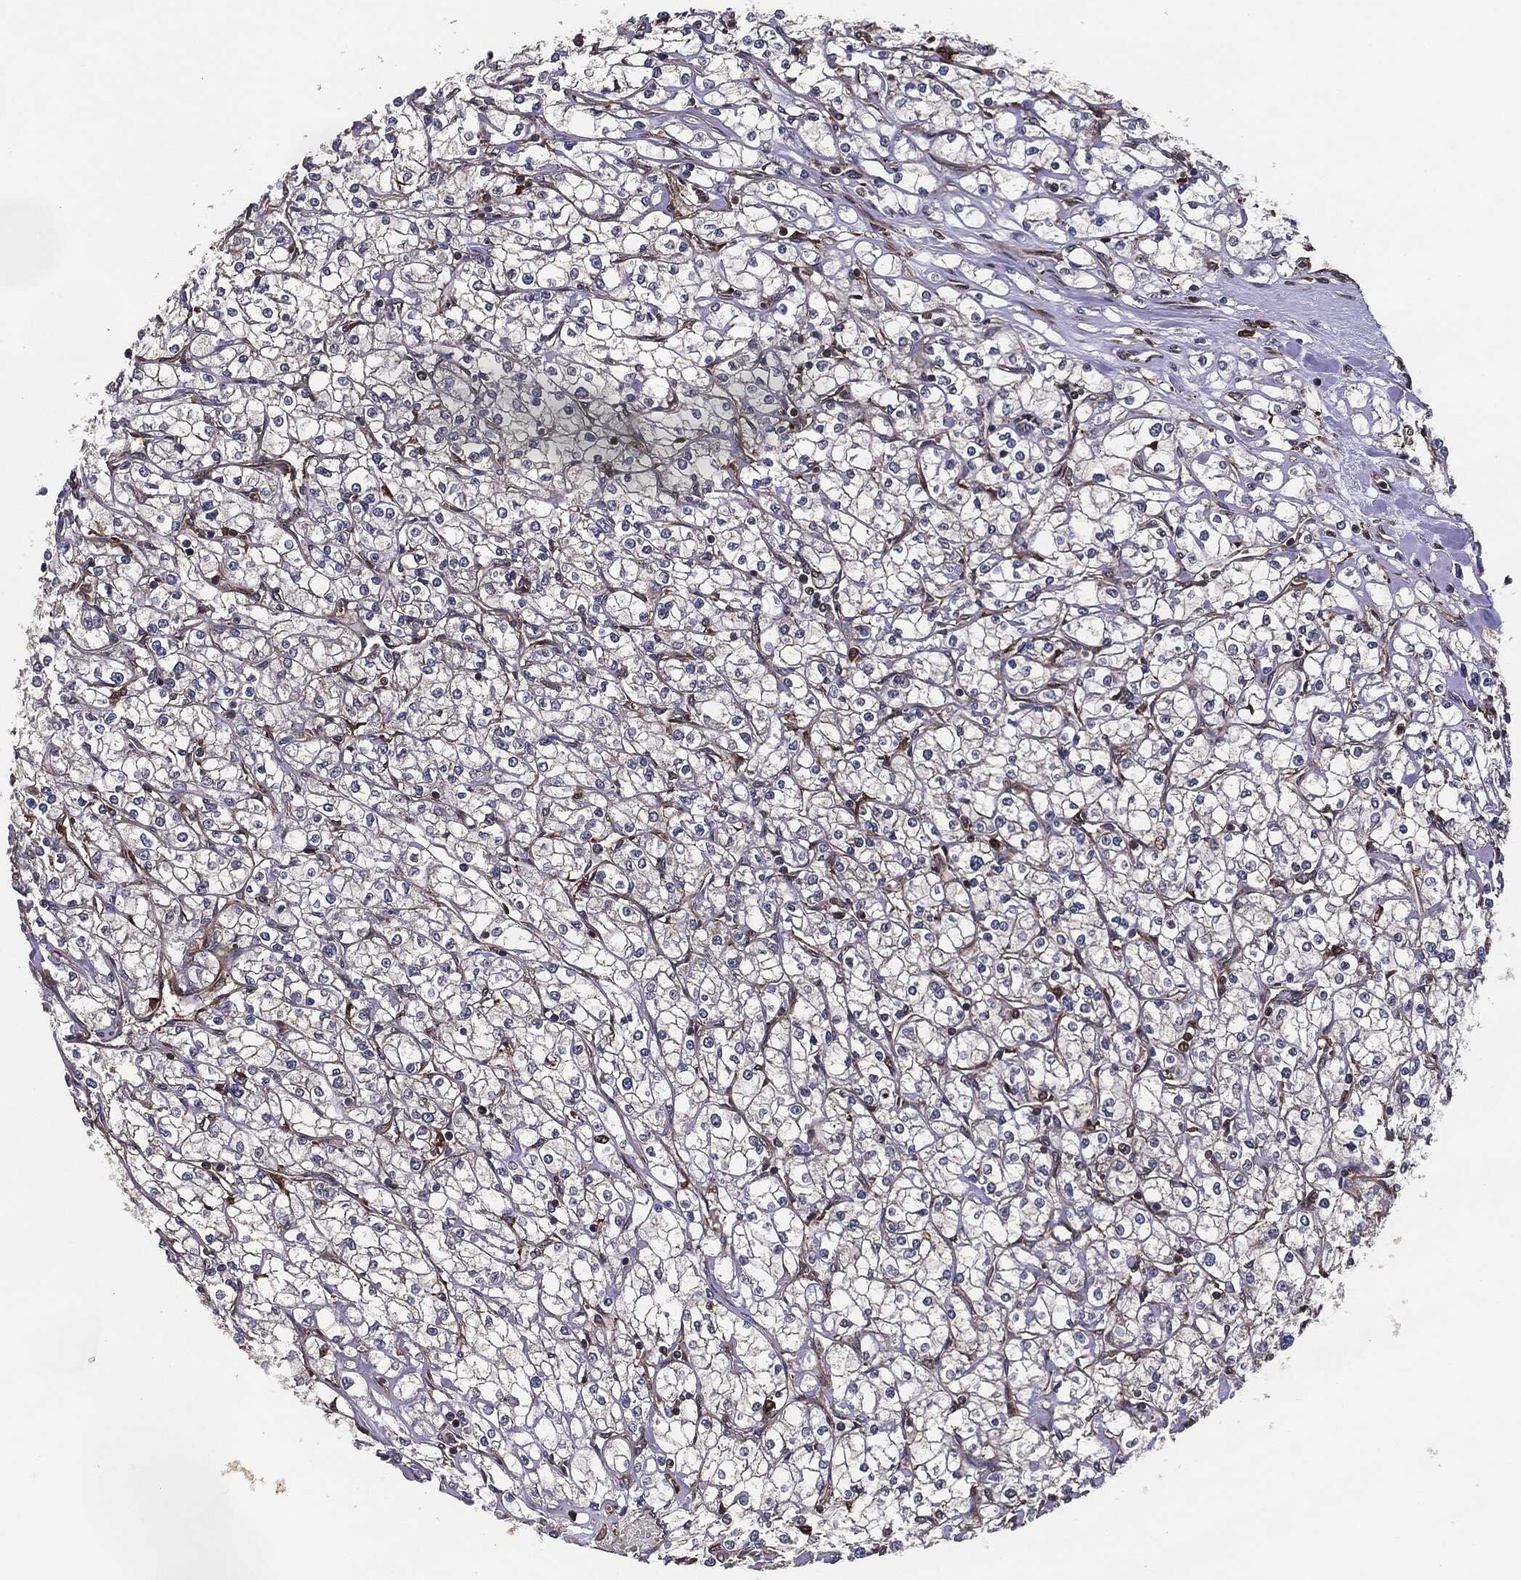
{"staining": {"intensity": "weak", "quantity": "<25%", "location": "cytoplasmic/membranous"}, "tissue": "renal cancer", "cell_type": "Tumor cells", "image_type": "cancer", "snomed": [{"axis": "morphology", "description": "Adenocarcinoma, NOS"}, {"axis": "topography", "description": "Kidney"}], "caption": "This photomicrograph is of adenocarcinoma (renal) stained with immunohistochemistry (IHC) to label a protein in brown with the nuclei are counter-stained blue. There is no positivity in tumor cells.", "gene": "RAP1GDS1", "patient": {"sex": "male", "age": 67}}